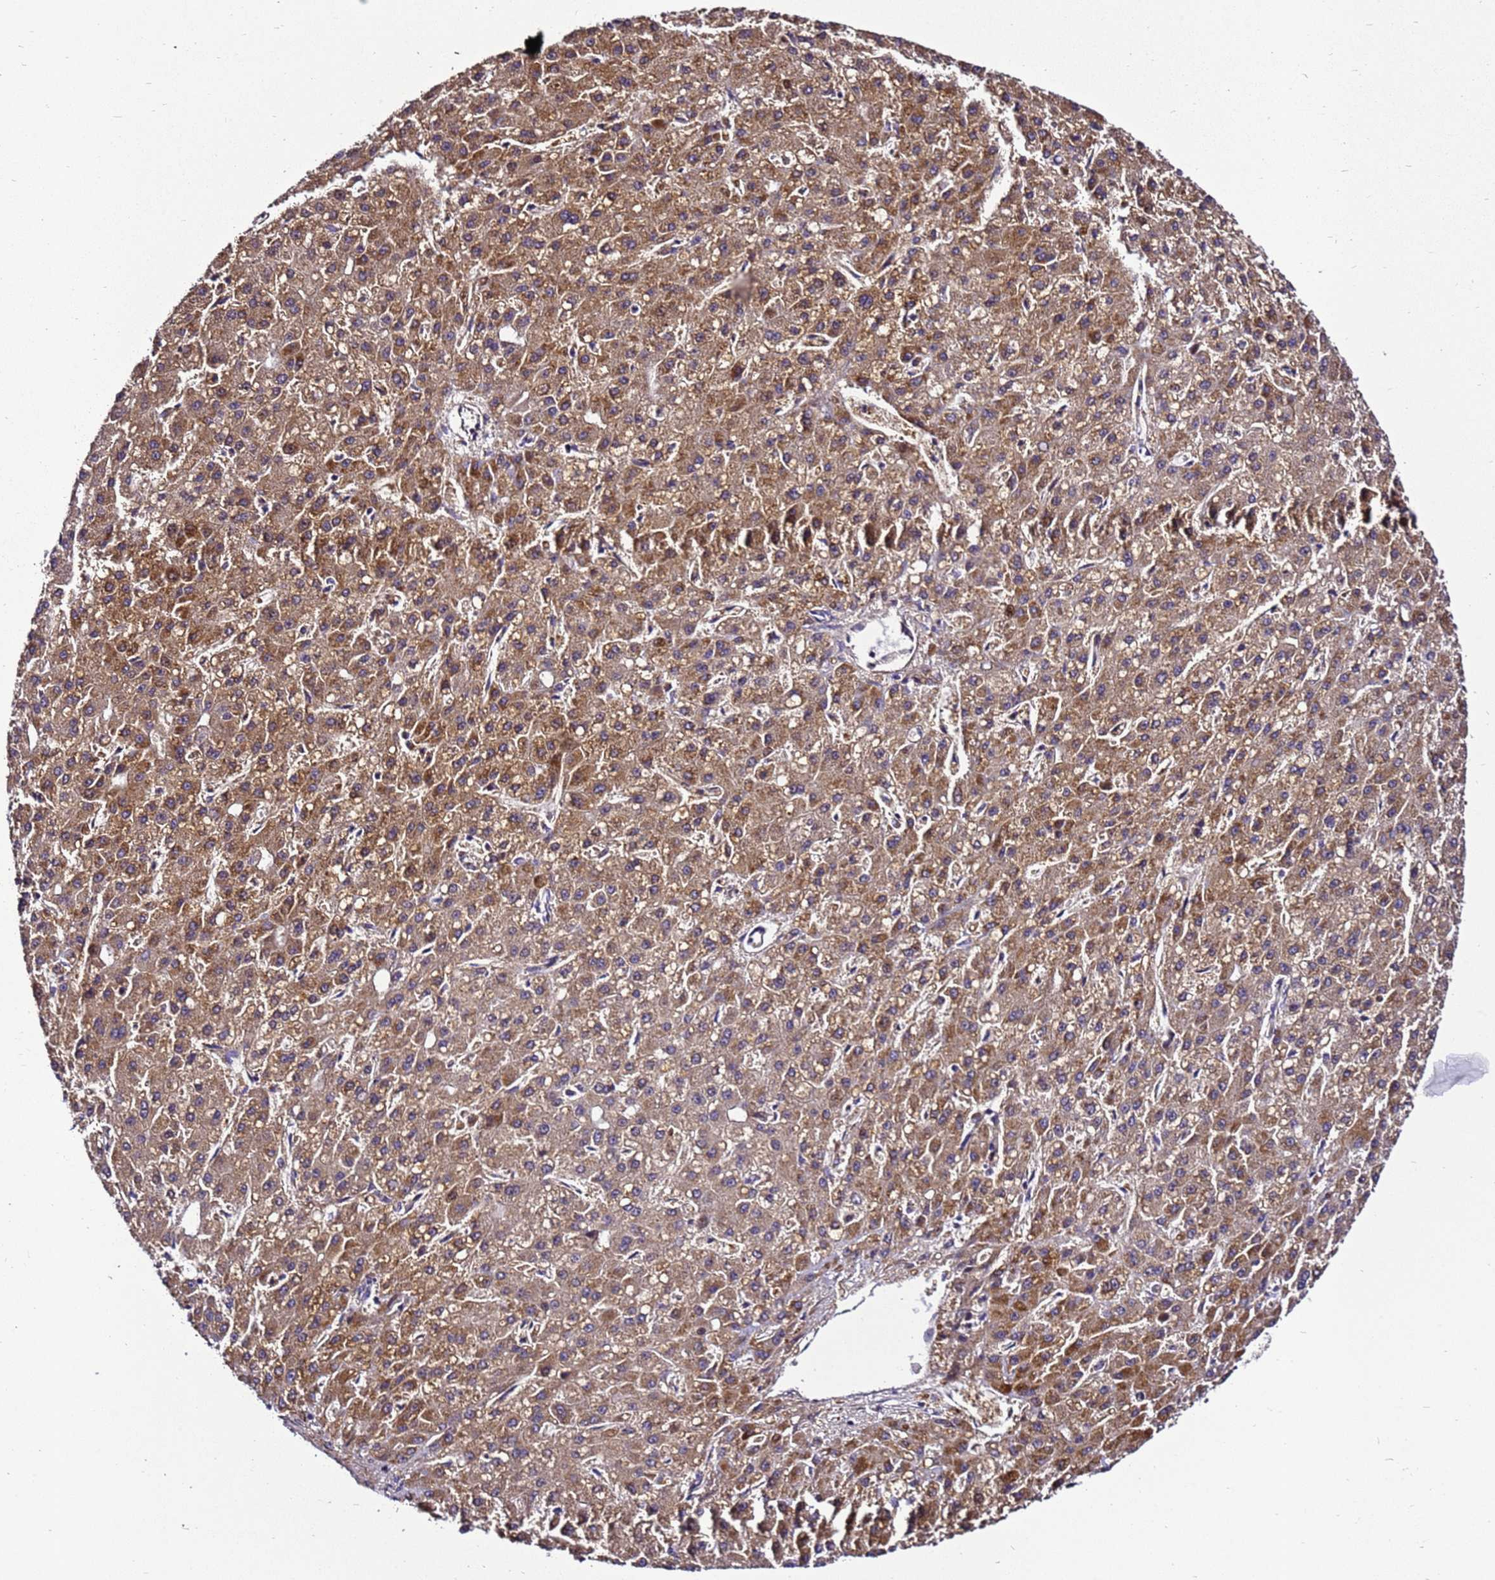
{"staining": {"intensity": "moderate", "quantity": ">75%", "location": "cytoplasmic/membranous"}, "tissue": "liver cancer", "cell_type": "Tumor cells", "image_type": "cancer", "snomed": [{"axis": "morphology", "description": "Carcinoma, Hepatocellular, NOS"}, {"axis": "topography", "description": "Liver"}], "caption": "IHC micrograph of neoplastic tissue: human liver hepatocellular carcinoma stained using immunohistochemistry (IHC) reveals medium levels of moderate protein expression localized specifically in the cytoplasmic/membranous of tumor cells, appearing as a cytoplasmic/membranous brown color.", "gene": "ZNF417", "patient": {"sex": "male", "age": 67}}